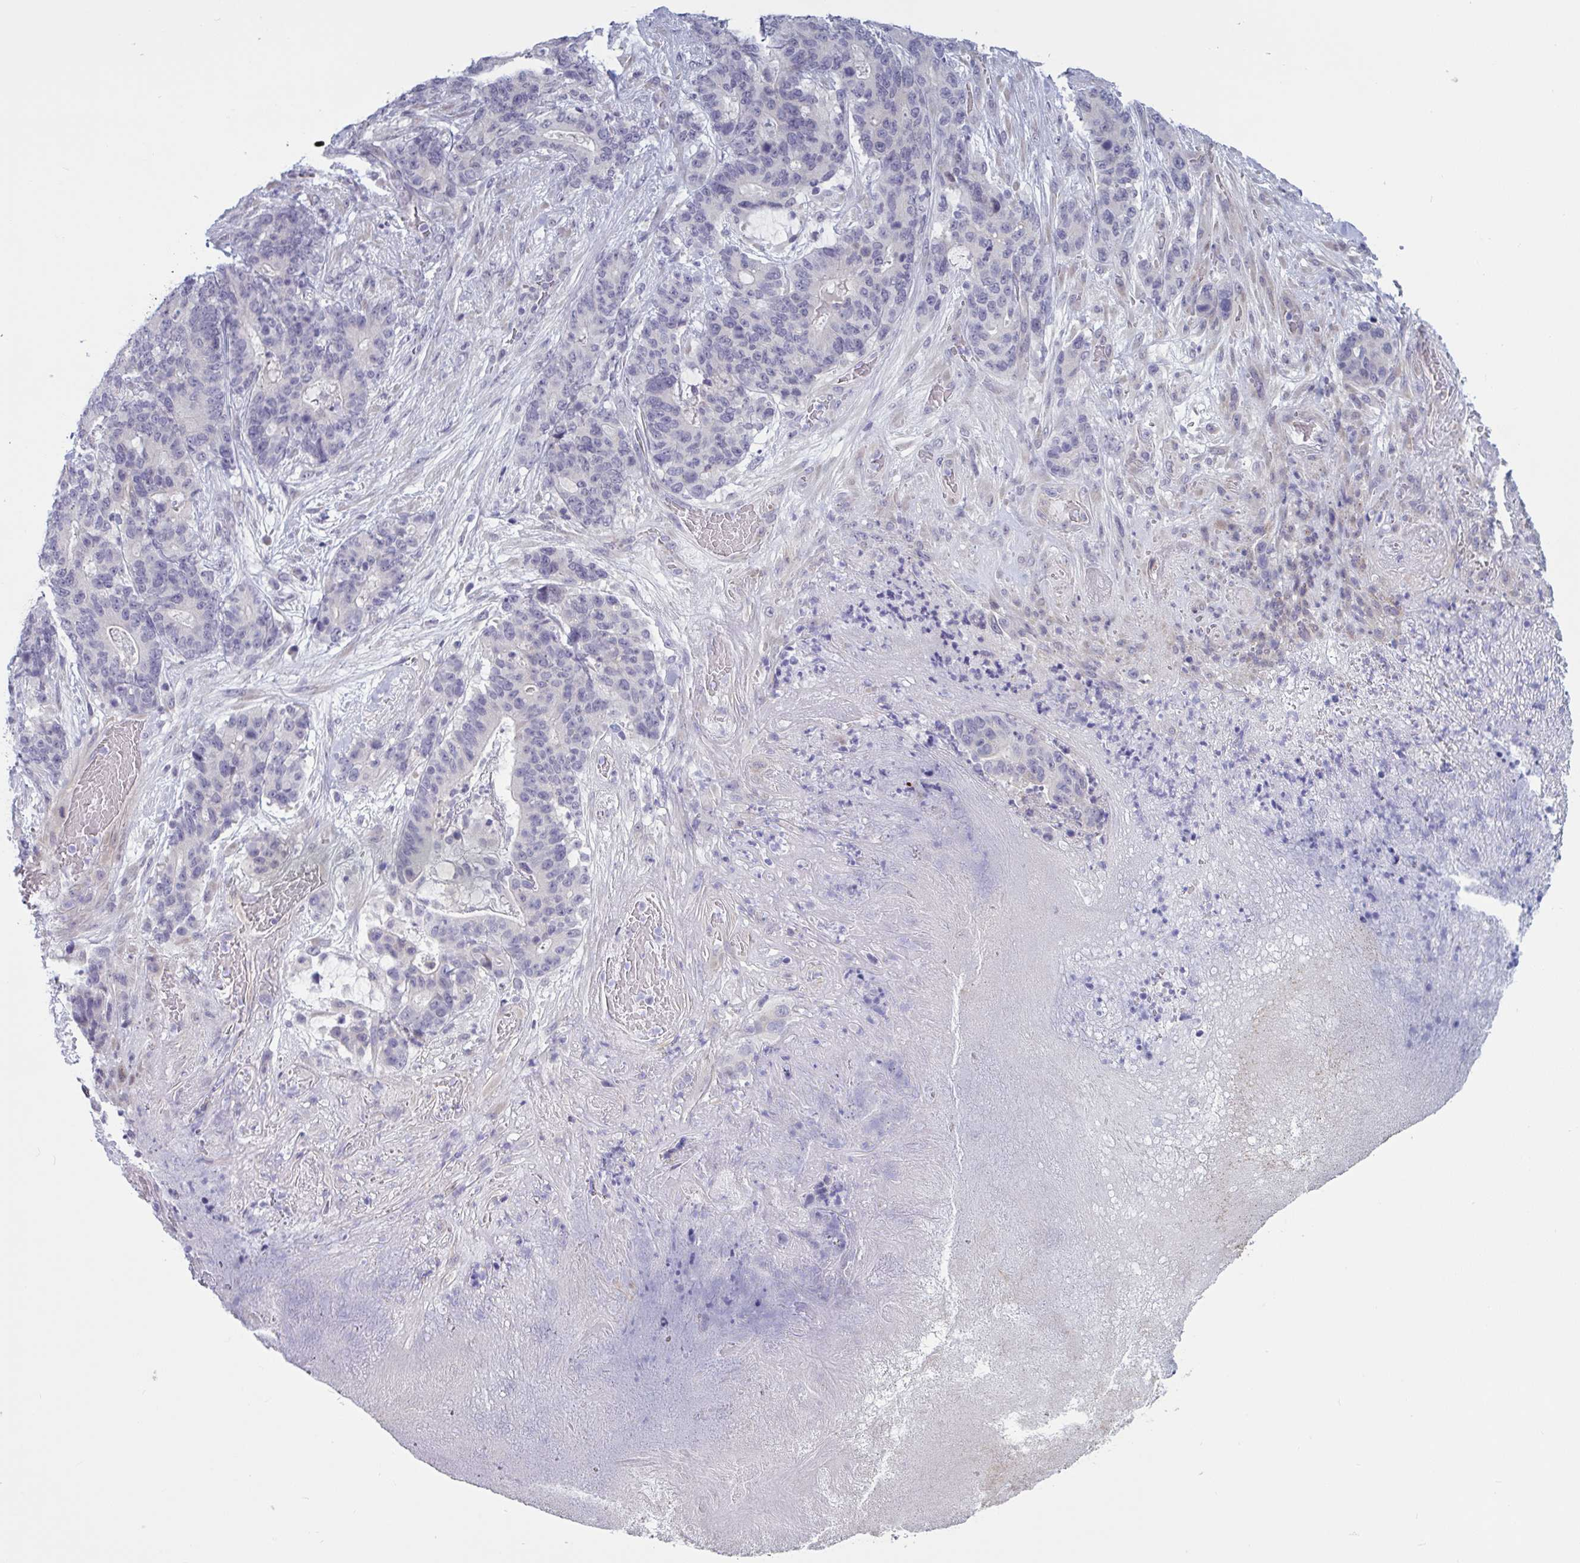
{"staining": {"intensity": "negative", "quantity": "none", "location": "none"}, "tissue": "stomach cancer", "cell_type": "Tumor cells", "image_type": "cancer", "snomed": [{"axis": "morphology", "description": "Normal tissue, NOS"}, {"axis": "morphology", "description": "Adenocarcinoma, NOS"}, {"axis": "topography", "description": "Stomach"}], "caption": "A histopathology image of human stomach cancer is negative for staining in tumor cells.", "gene": "TCEAL8", "patient": {"sex": "female", "age": 64}}